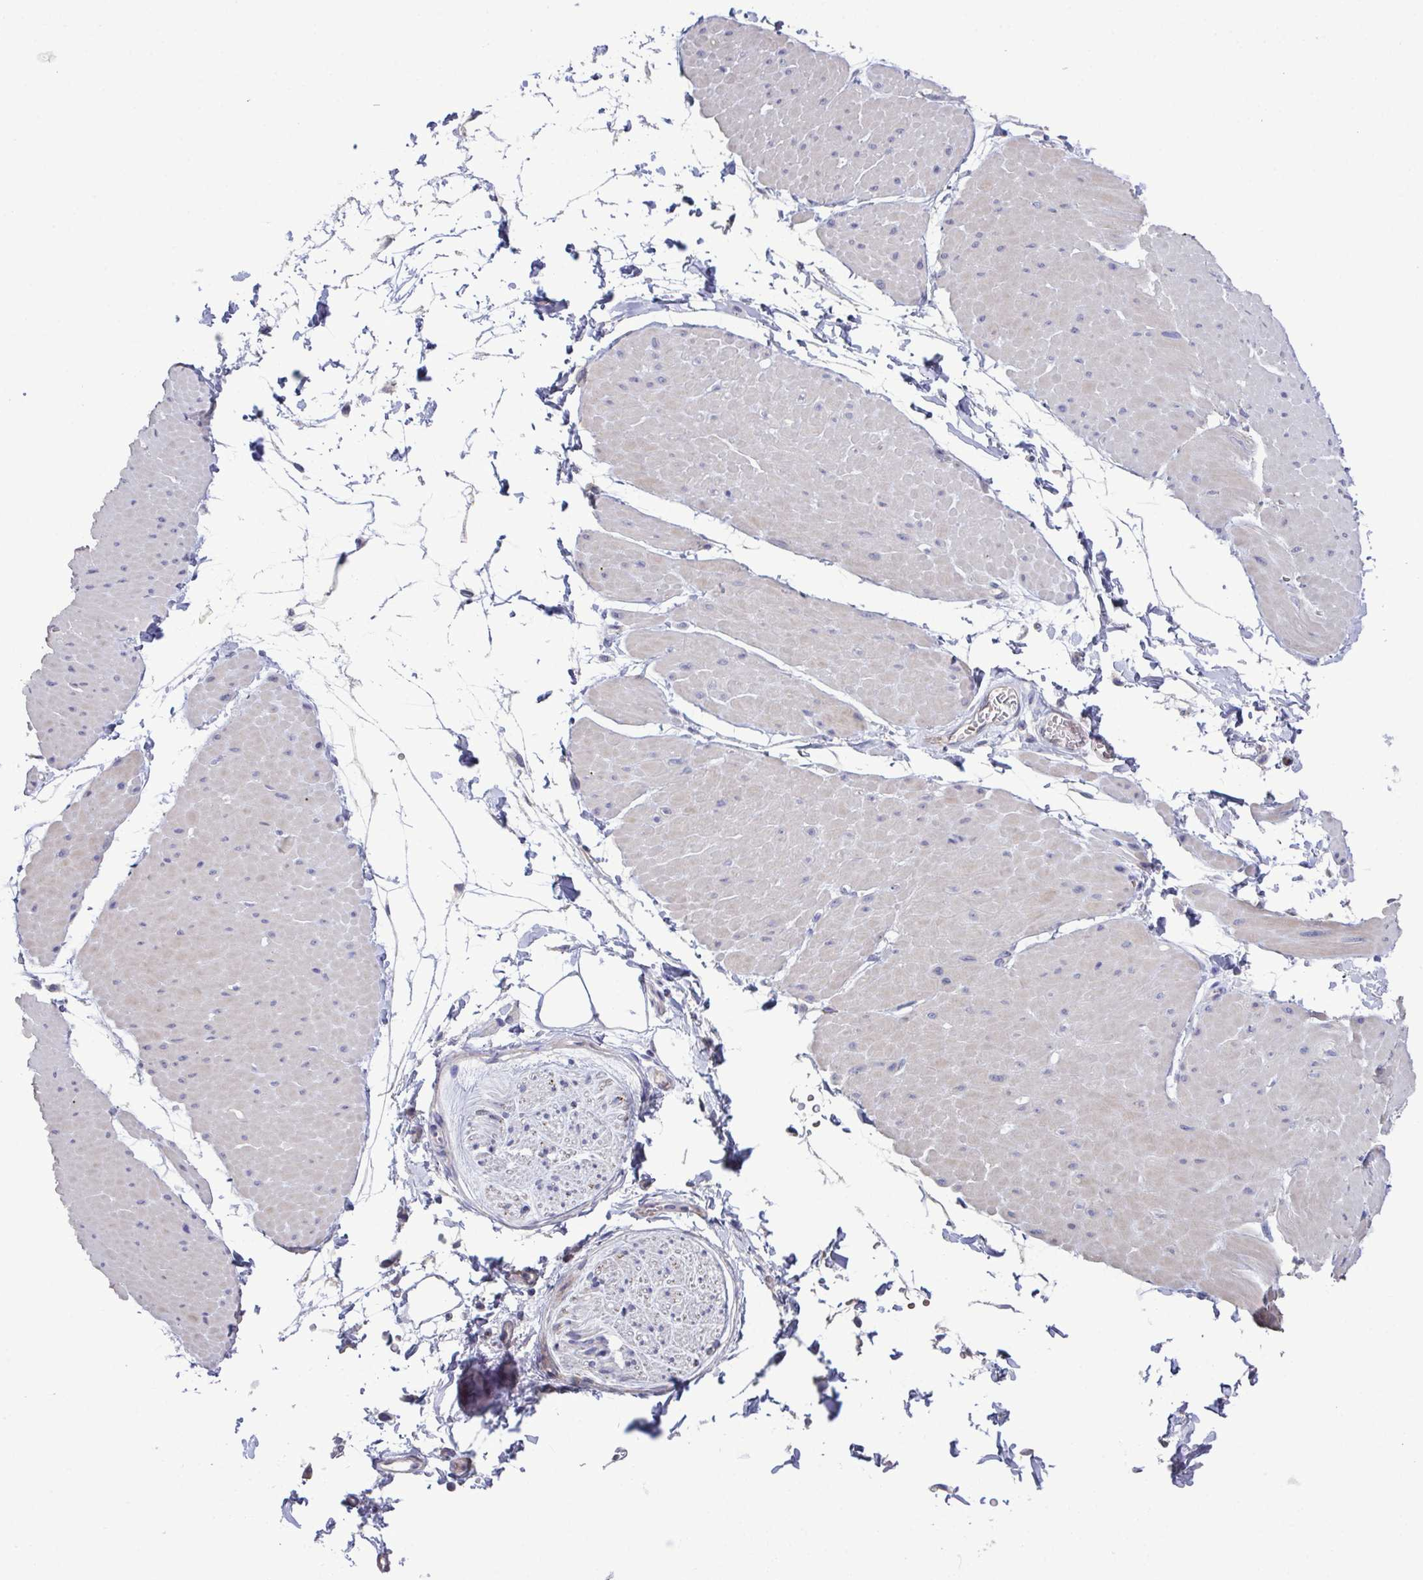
{"staining": {"intensity": "negative", "quantity": "none", "location": "none"}, "tissue": "adipose tissue", "cell_type": "Adipocytes", "image_type": "normal", "snomed": [{"axis": "morphology", "description": "Normal tissue, NOS"}, {"axis": "topography", "description": "Smooth muscle"}, {"axis": "topography", "description": "Peripheral nerve tissue"}], "caption": "Adipocytes show no significant expression in benign adipose tissue. Brightfield microscopy of IHC stained with DAB (3,3'-diaminobenzidine) (brown) and hematoxylin (blue), captured at high magnification.", "gene": "GLDC", "patient": {"sex": "male", "age": 58}}